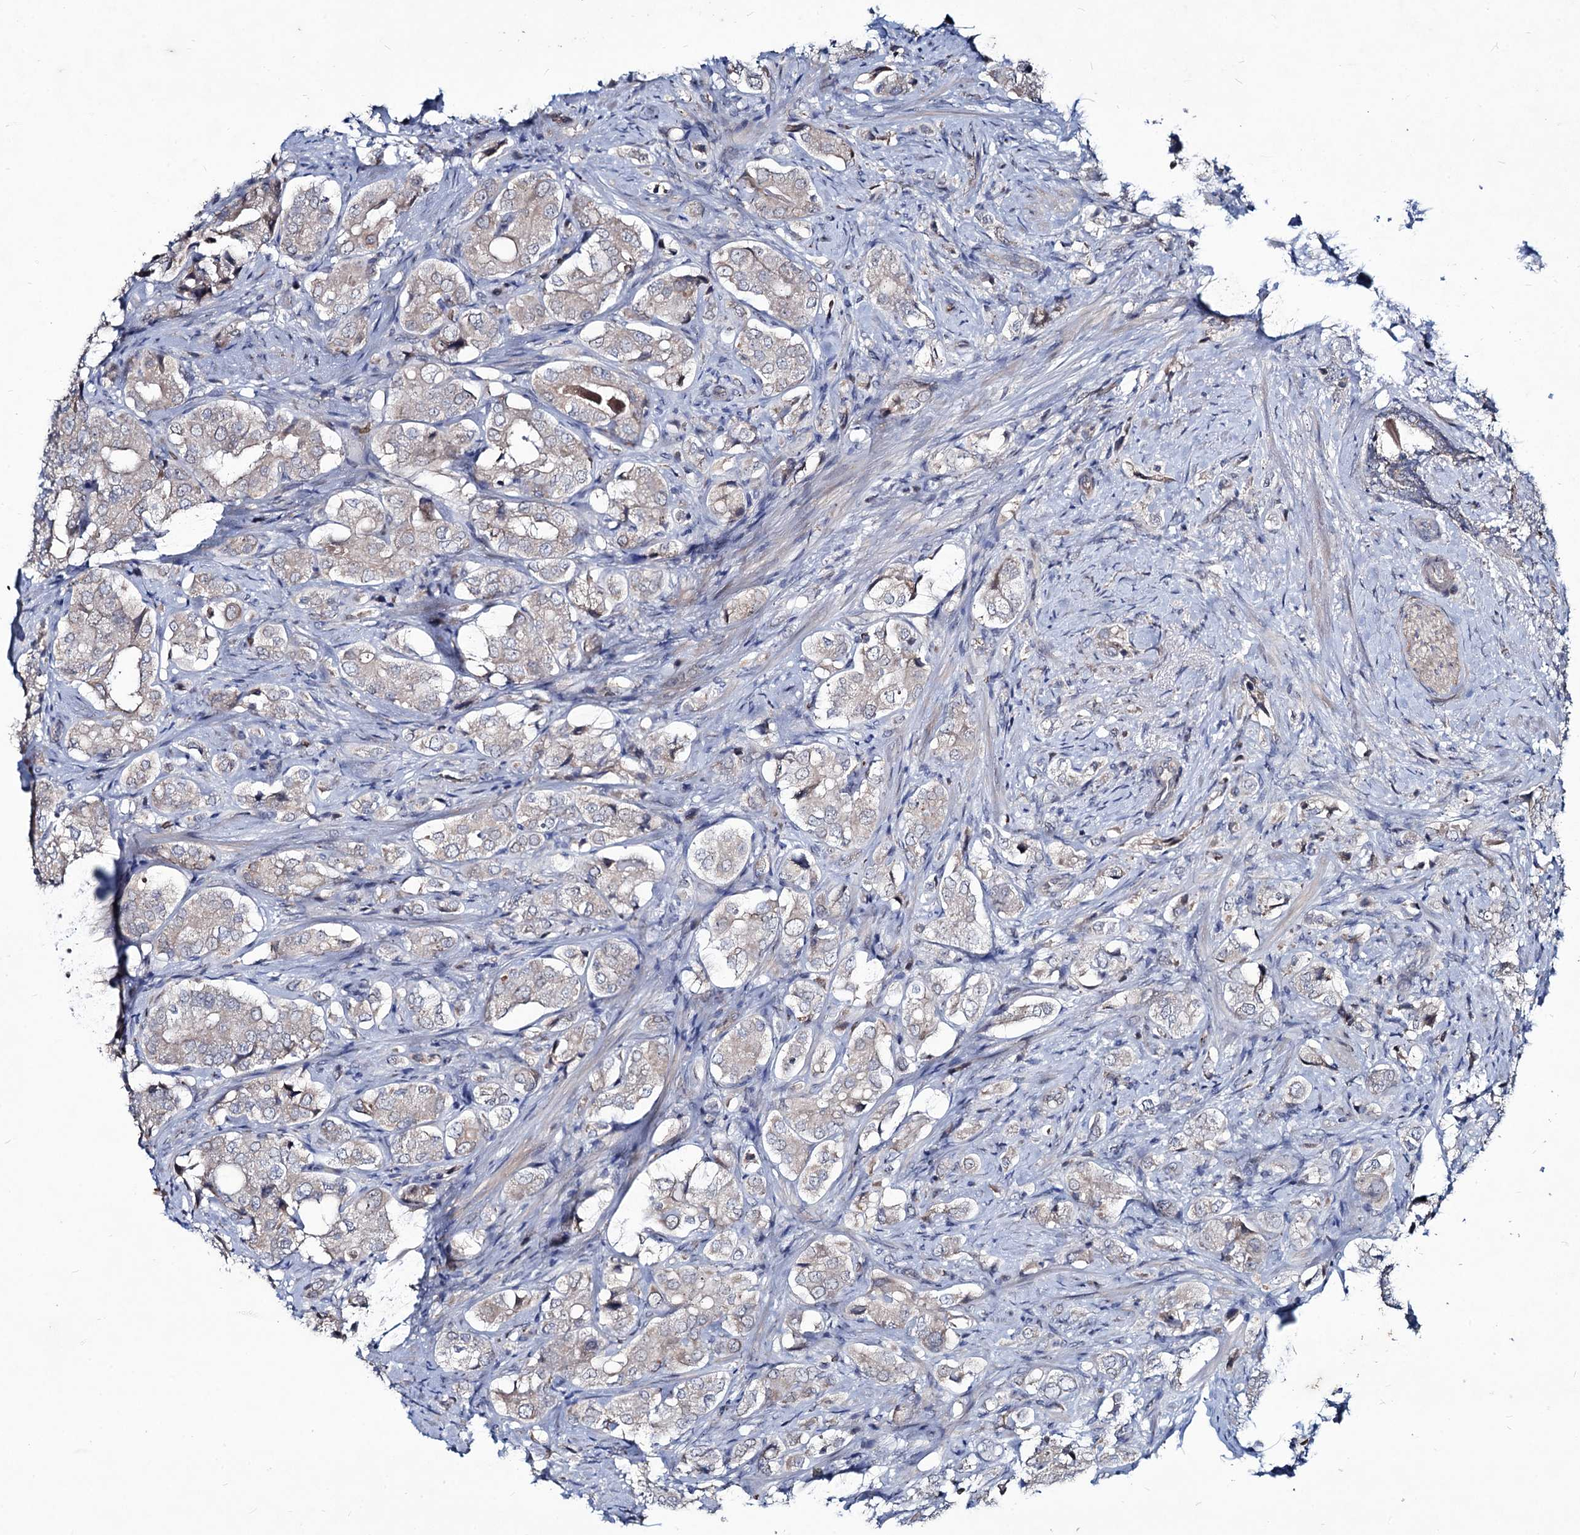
{"staining": {"intensity": "weak", "quantity": "<25%", "location": "cytoplasmic/membranous"}, "tissue": "prostate cancer", "cell_type": "Tumor cells", "image_type": "cancer", "snomed": [{"axis": "morphology", "description": "Adenocarcinoma, High grade"}, {"axis": "topography", "description": "Prostate"}], "caption": "Prostate high-grade adenocarcinoma was stained to show a protein in brown. There is no significant expression in tumor cells.", "gene": "RNF6", "patient": {"sex": "male", "age": 65}}